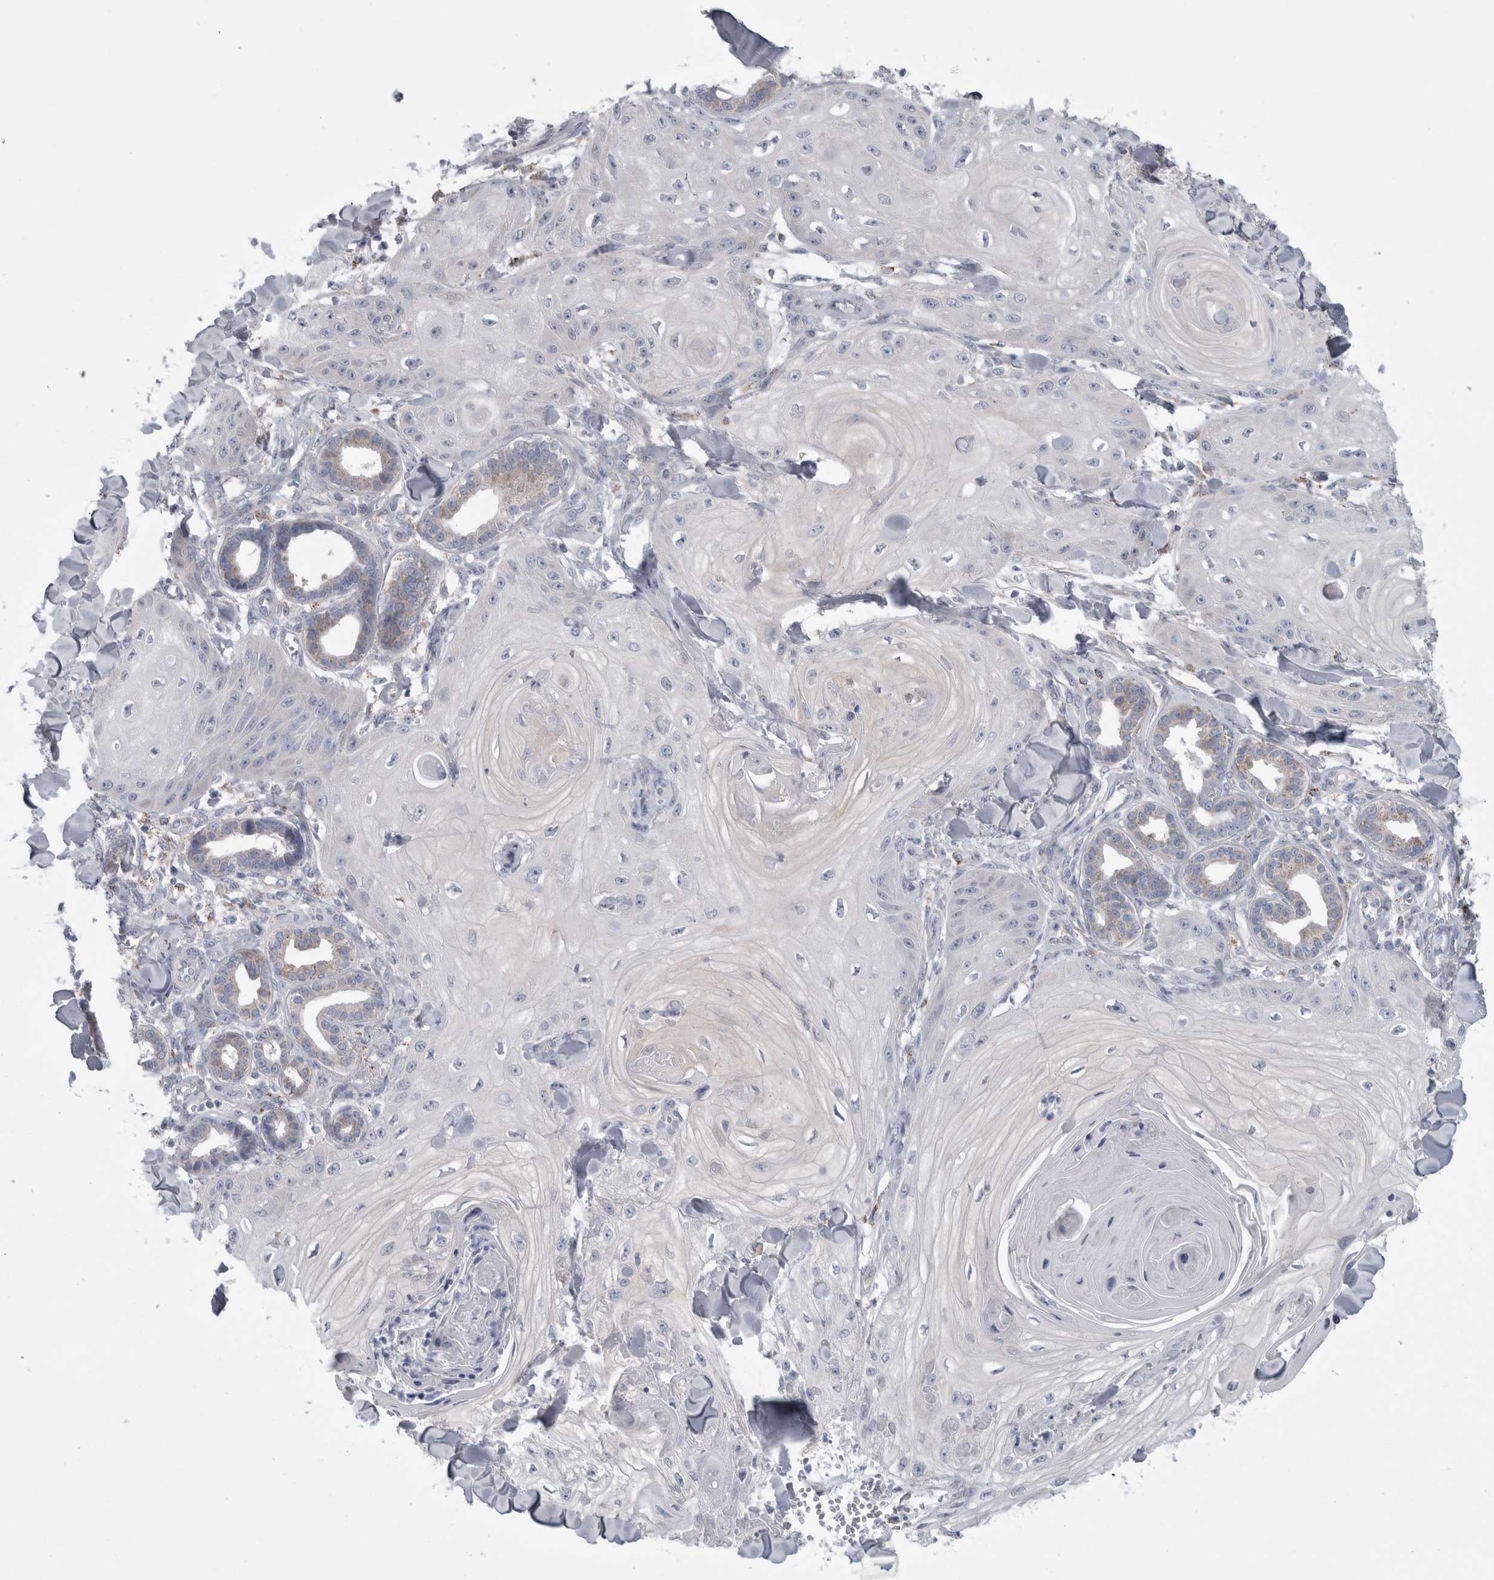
{"staining": {"intensity": "negative", "quantity": "none", "location": "none"}, "tissue": "skin cancer", "cell_type": "Tumor cells", "image_type": "cancer", "snomed": [{"axis": "morphology", "description": "Squamous cell carcinoma, NOS"}, {"axis": "topography", "description": "Skin"}], "caption": "The immunohistochemistry micrograph has no significant expression in tumor cells of skin squamous cell carcinoma tissue. Nuclei are stained in blue.", "gene": "GATM", "patient": {"sex": "male", "age": 74}}